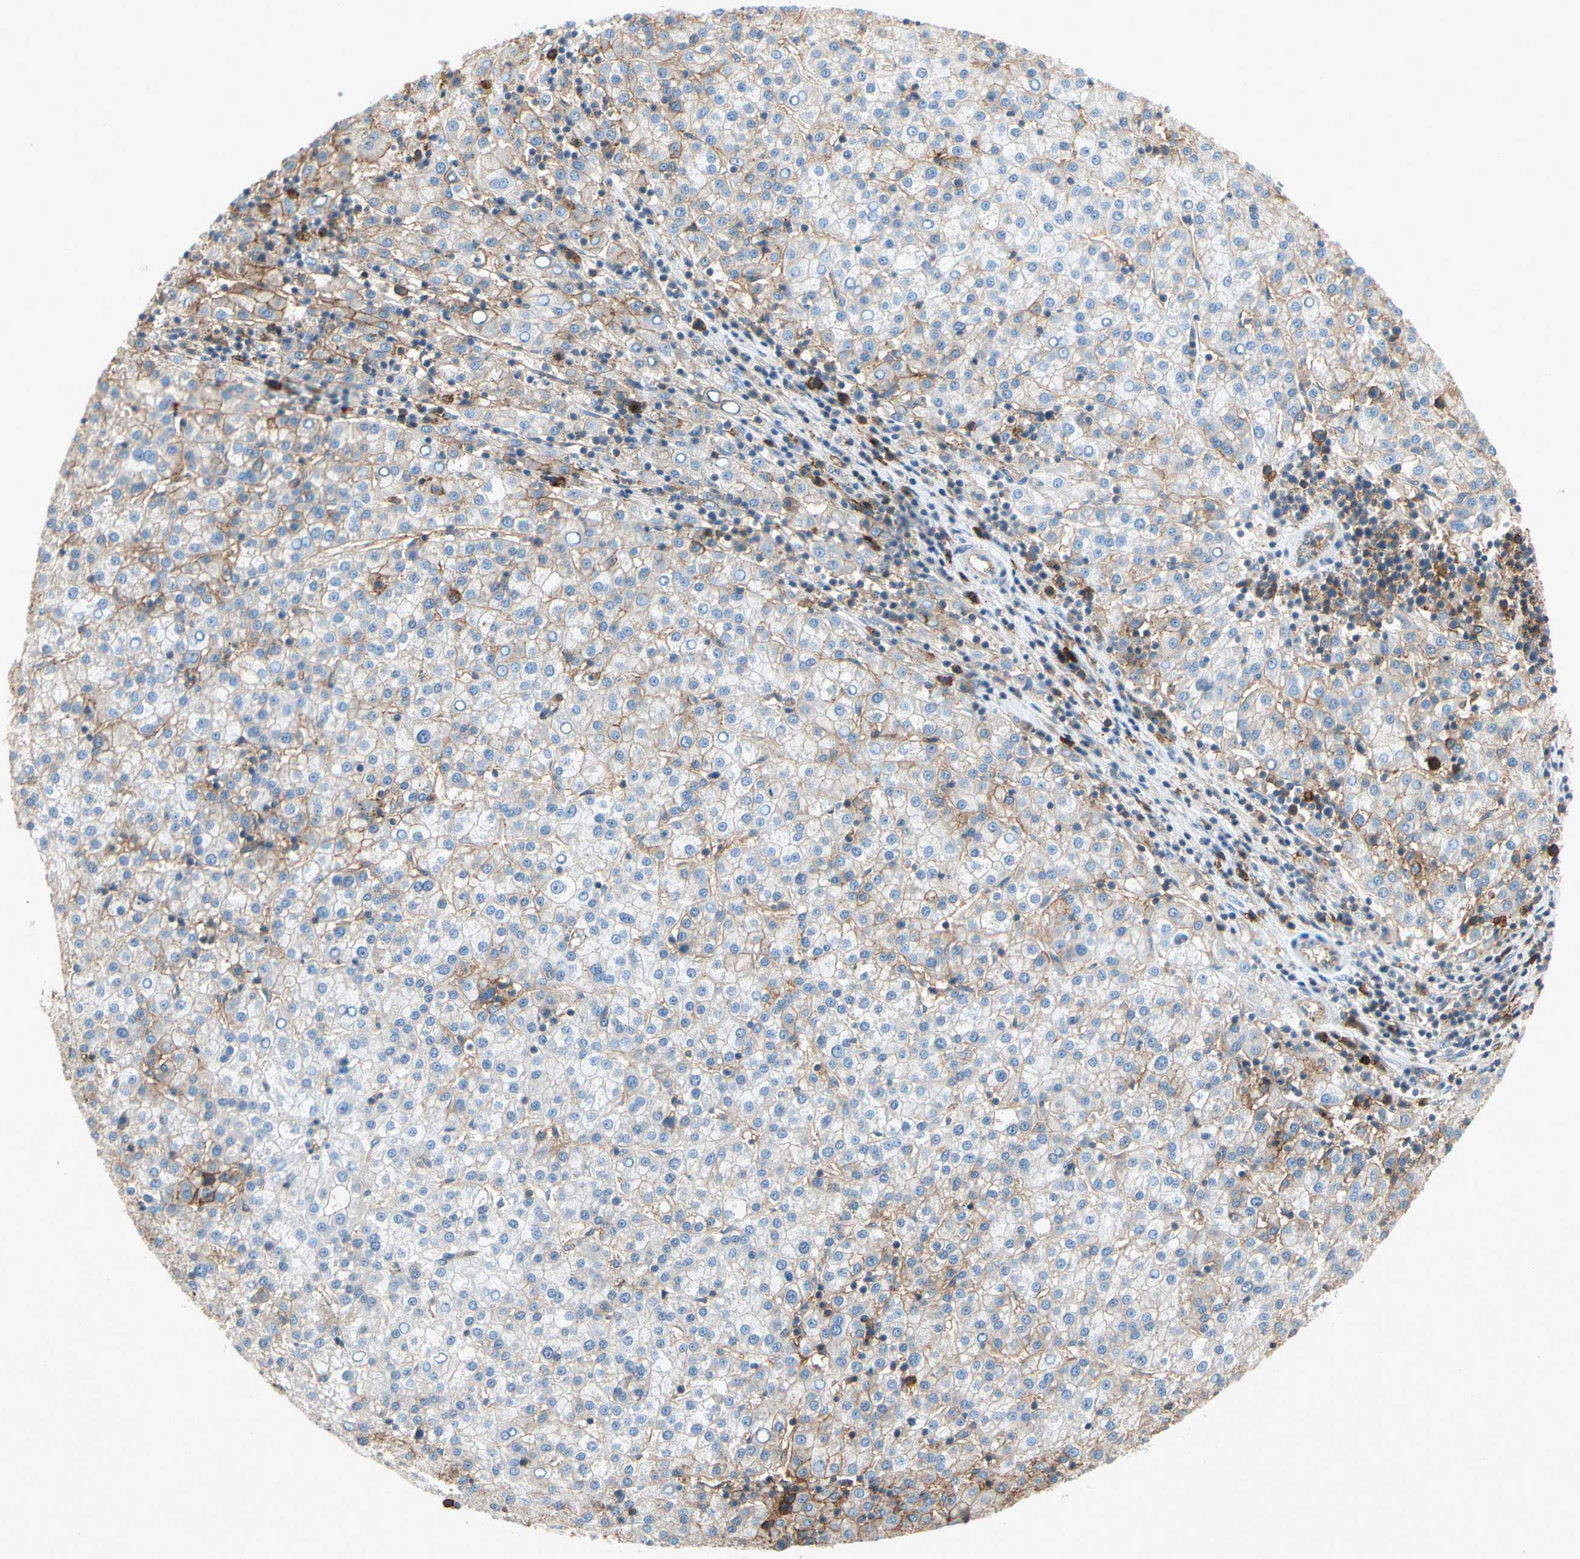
{"staining": {"intensity": "weak", "quantity": "25%-75%", "location": "cytoplasmic/membranous"}, "tissue": "liver cancer", "cell_type": "Tumor cells", "image_type": "cancer", "snomed": [{"axis": "morphology", "description": "Carcinoma, Hepatocellular, NOS"}, {"axis": "topography", "description": "Liver"}], "caption": "Liver hepatocellular carcinoma tissue displays weak cytoplasmic/membranous staining in approximately 25%-75% of tumor cells, visualized by immunohistochemistry.", "gene": "NDFIP2", "patient": {"sex": "female", "age": 58}}